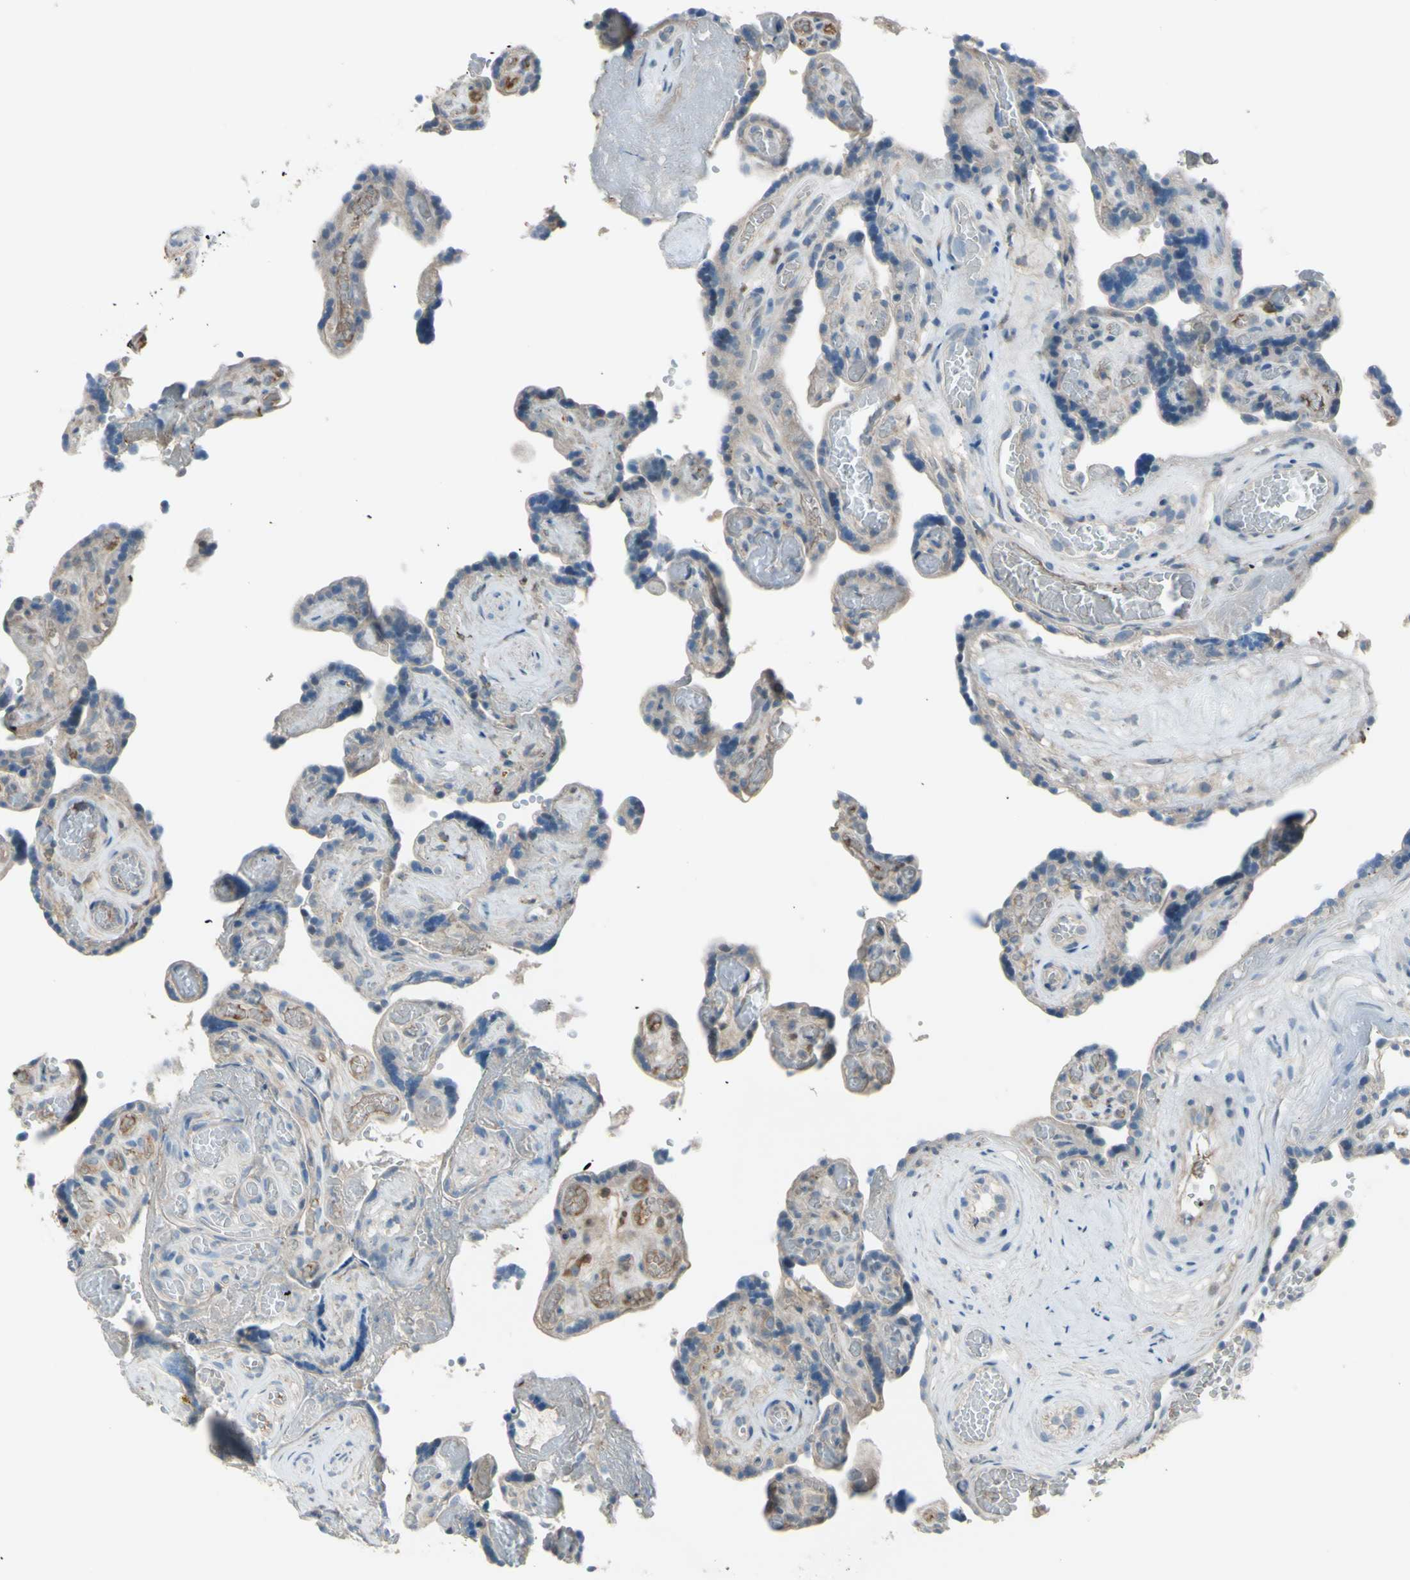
{"staining": {"intensity": "weak", "quantity": "<25%", "location": "cytoplasmic/membranous"}, "tissue": "placenta", "cell_type": "Decidual cells", "image_type": "normal", "snomed": [{"axis": "morphology", "description": "Normal tissue, NOS"}, {"axis": "topography", "description": "Placenta"}], "caption": "Placenta stained for a protein using immunohistochemistry (IHC) exhibits no expression decidual cells.", "gene": "ATRN", "patient": {"sex": "female", "age": 30}}